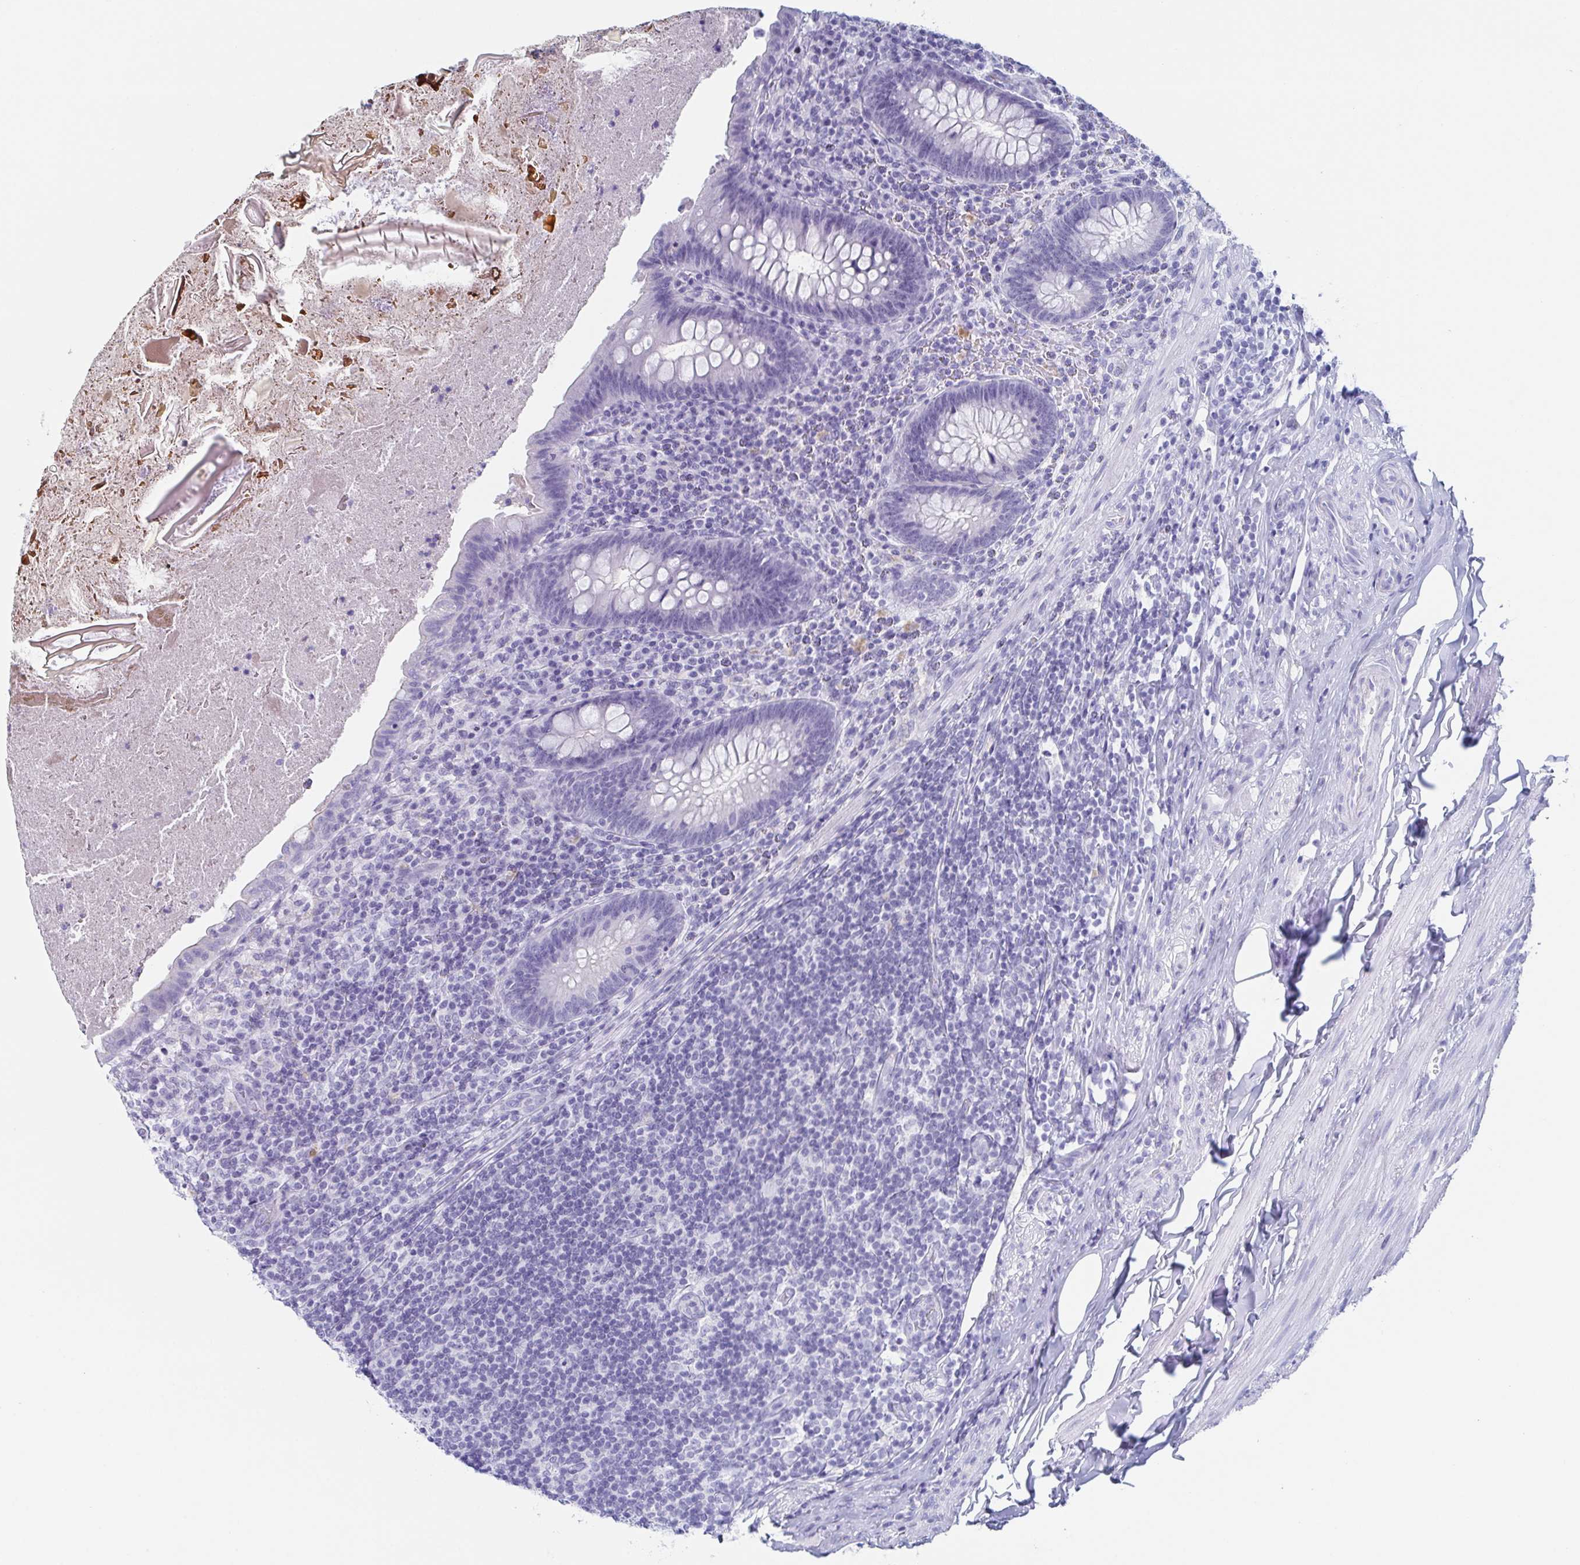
{"staining": {"intensity": "negative", "quantity": "none", "location": "none"}, "tissue": "appendix", "cell_type": "Glandular cells", "image_type": "normal", "snomed": [{"axis": "morphology", "description": "Normal tissue, NOS"}, {"axis": "topography", "description": "Appendix"}], "caption": "The histopathology image reveals no staining of glandular cells in normal appendix.", "gene": "LYRM2", "patient": {"sex": "male", "age": 47}}